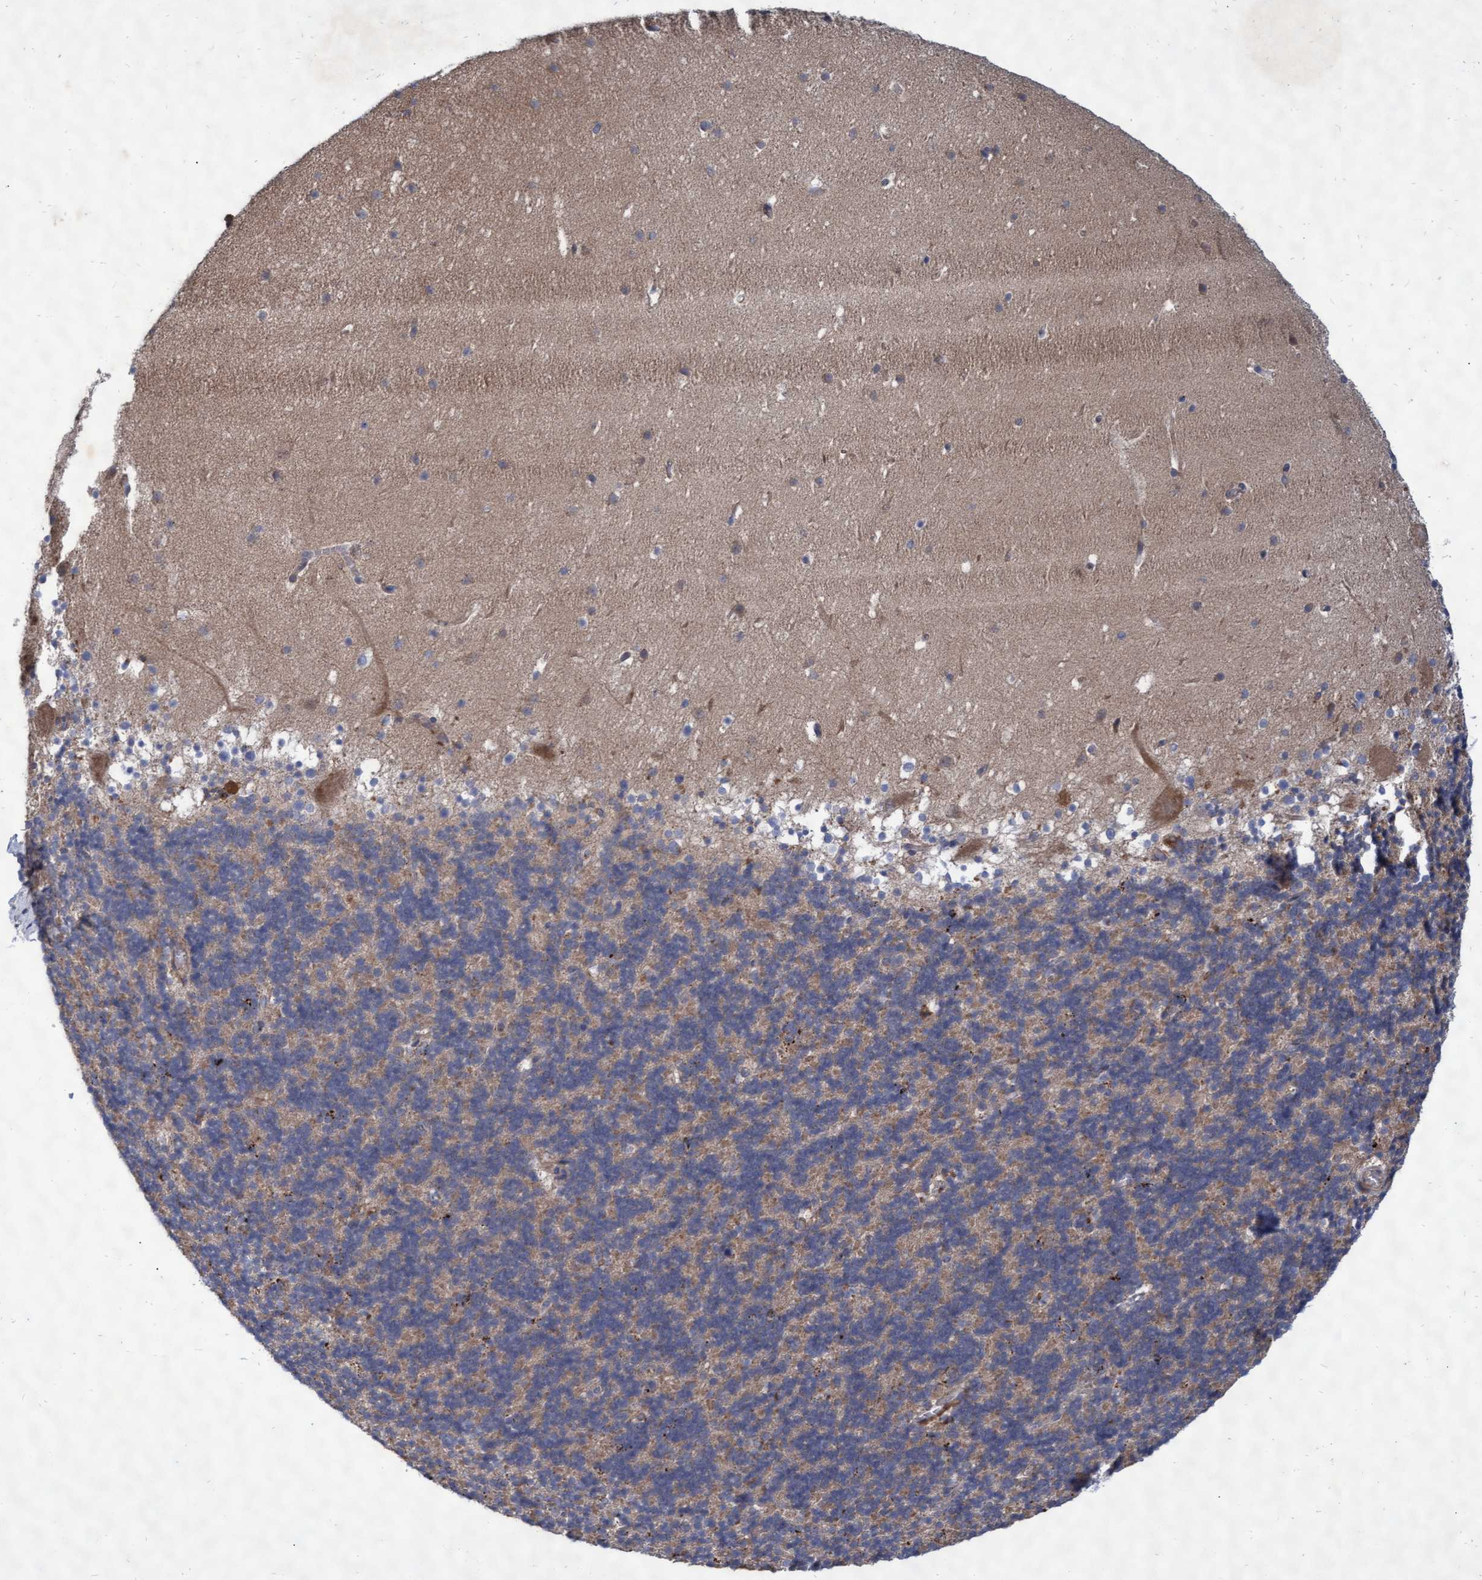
{"staining": {"intensity": "weak", "quantity": ">75%", "location": "cytoplasmic/membranous"}, "tissue": "cerebellum", "cell_type": "Cells in granular layer", "image_type": "normal", "snomed": [{"axis": "morphology", "description": "Normal tissue, NOS"}, {"axis": "topography", "description": "Cerebellum"}], "caption": "Cerebellum stained for a protein (brown) shows weak cytoplasmic/membranous positive positivity in about >75% of cells in granular layer.", "gene": "ABCF2", "patient": {"sex": "male", "age": 45}}